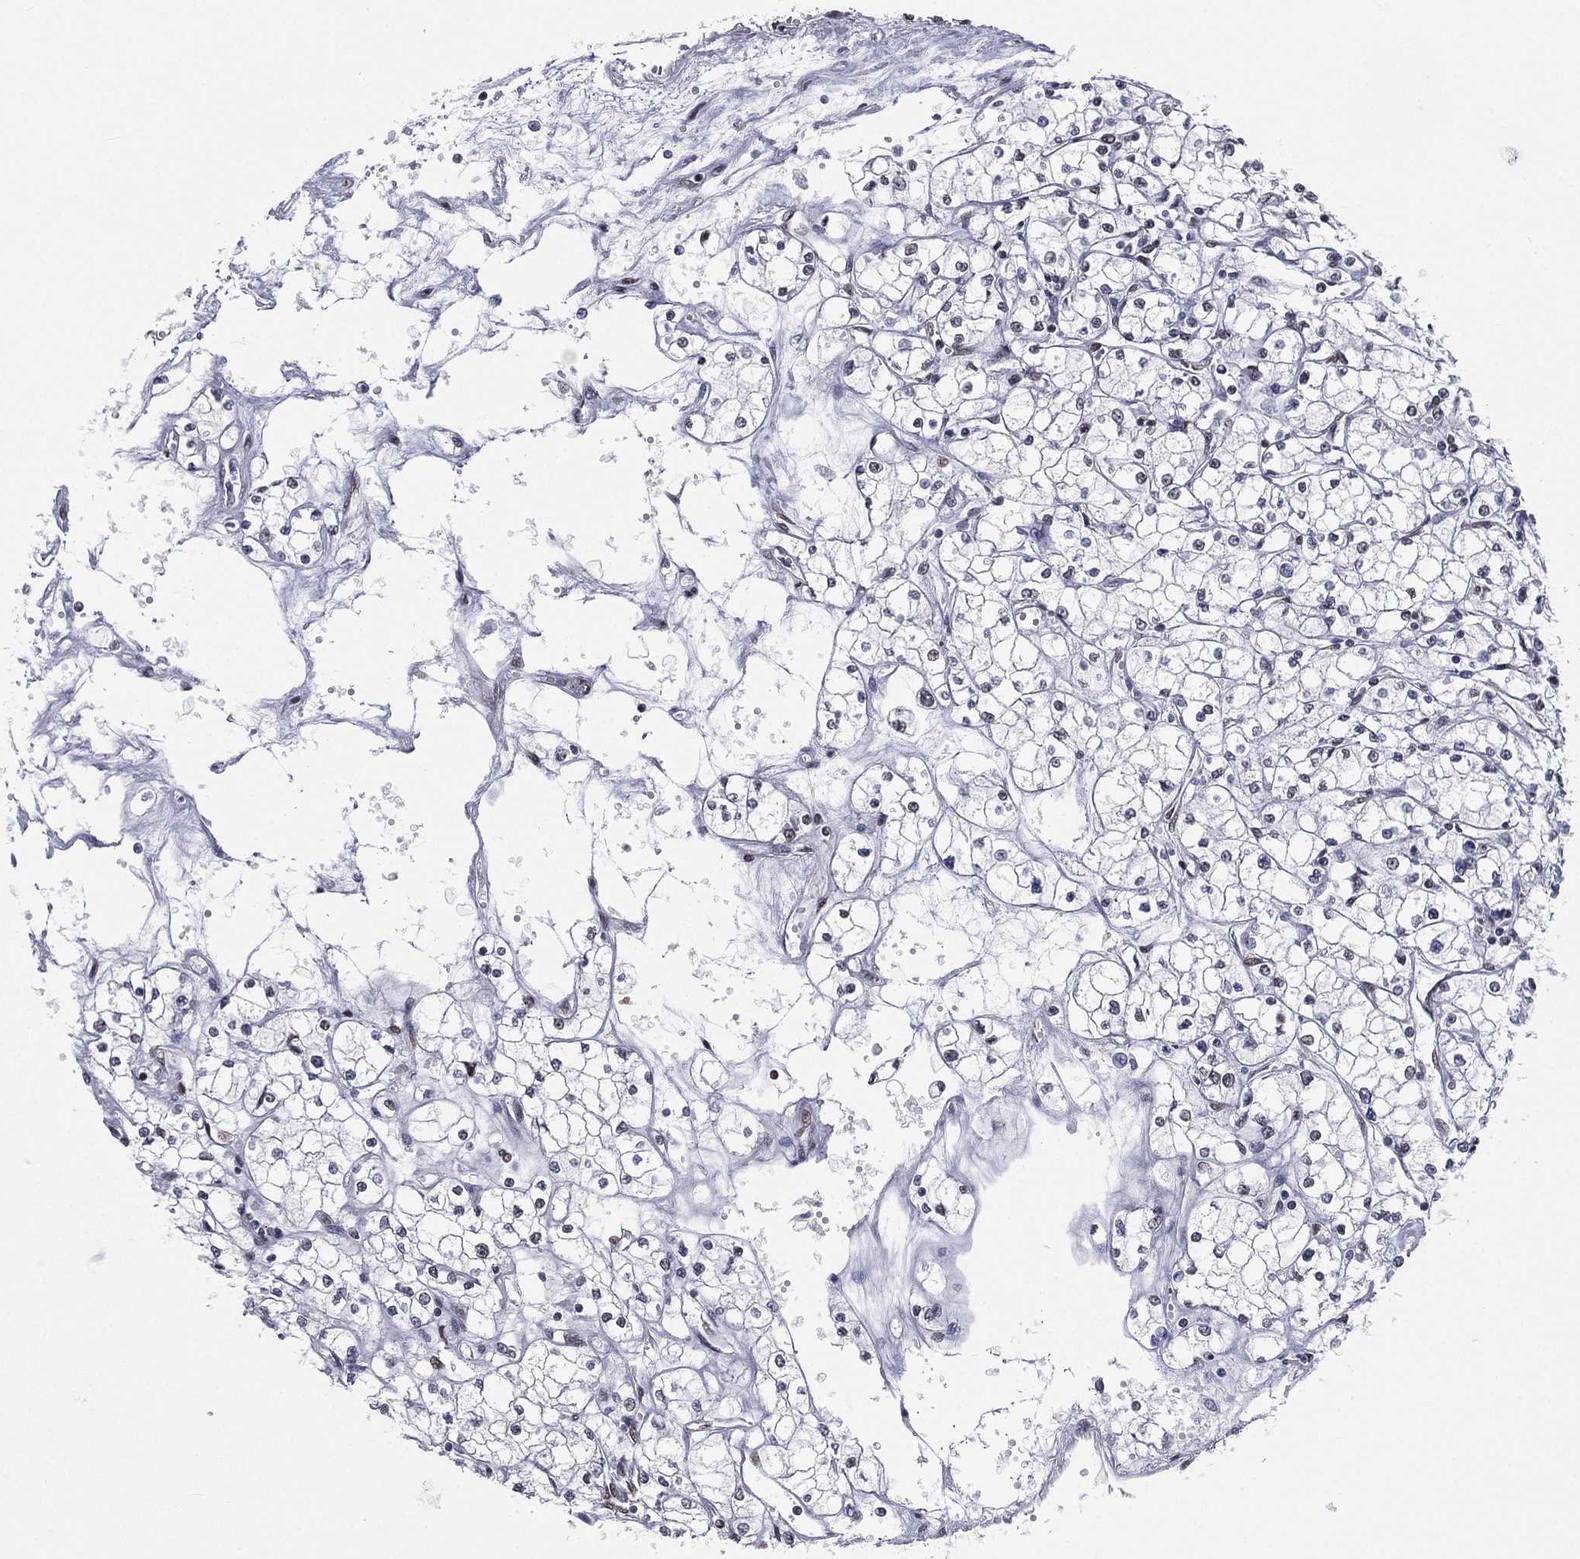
{"staining": {"intensity": "negative", "quantity": "none", "location": "none"}, "tissue": "renal cancer", "cell_type": "Tumor cells", "image_type": "cancer", "snomed": [{"axis": "morphology", "description": "Adenocarcinoma, NOS"}, {"axis": "topography", "description": "Kidney"}], "caption": "Immunohistochemistry (IHC) of human renal cancer displays no expression in tumor cells.", "gene": "FUBP3", "patient": {"sex": "male", "age": 67}}